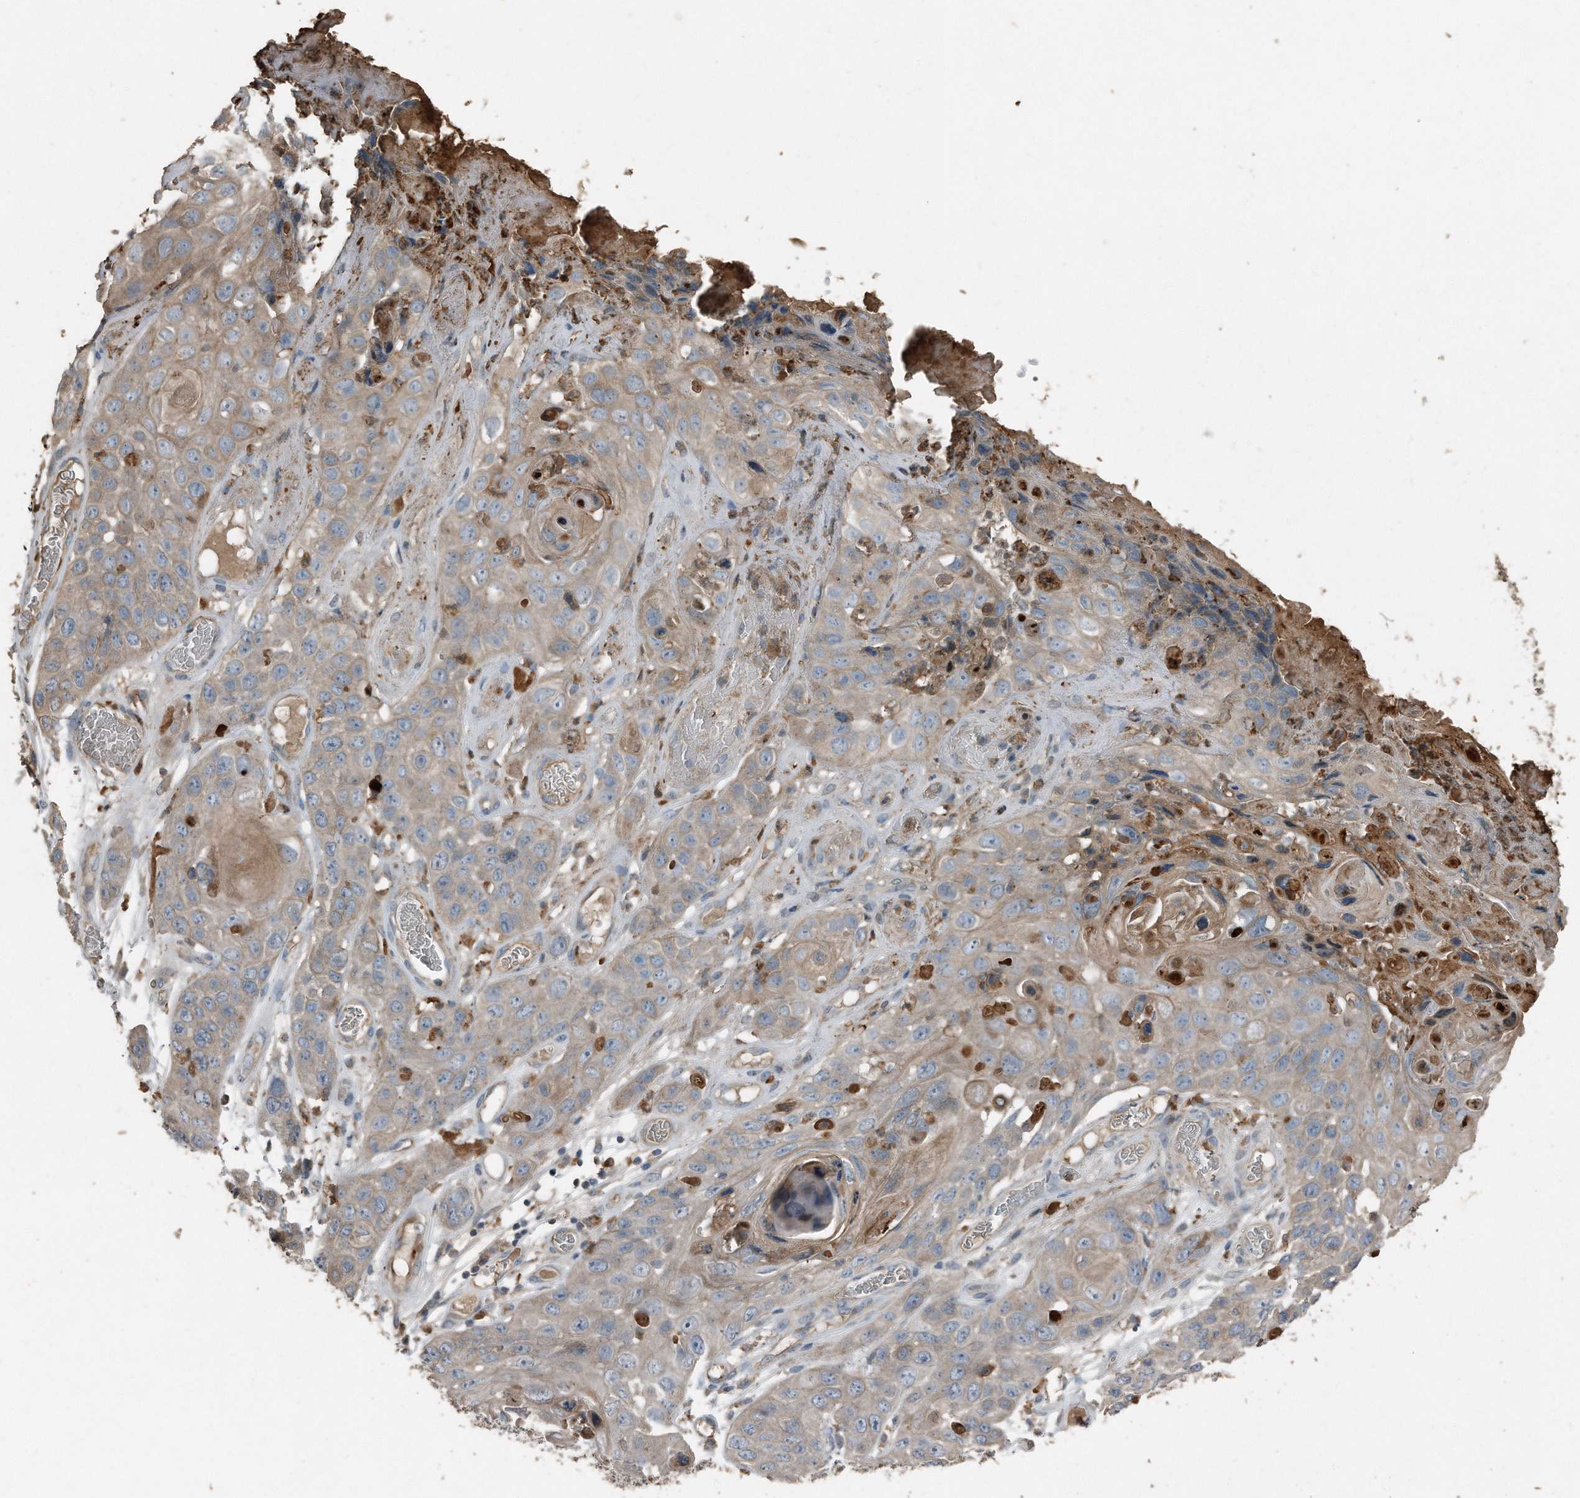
{"staining": {"intensity": "weak", "quantity": "25%-75%", "location": "cytoplasmic/membranous"}, "tissue": "skin cancer", "cell_type": "Tumor cells", "image_type": "cancer", "snomed": [{"axis": "morphology", "description": "Squamous cell carcinoma, NOS"}, {"axis": "topography", "description": "Skin"}], "caption": "The immunohistochemical stain labels weak cytoplasmic/membranous staining in tumor cells of skin squamous cell carcinoma tissue.", "gene": "C9", "patient": {"sex": "male", "age": 55}}